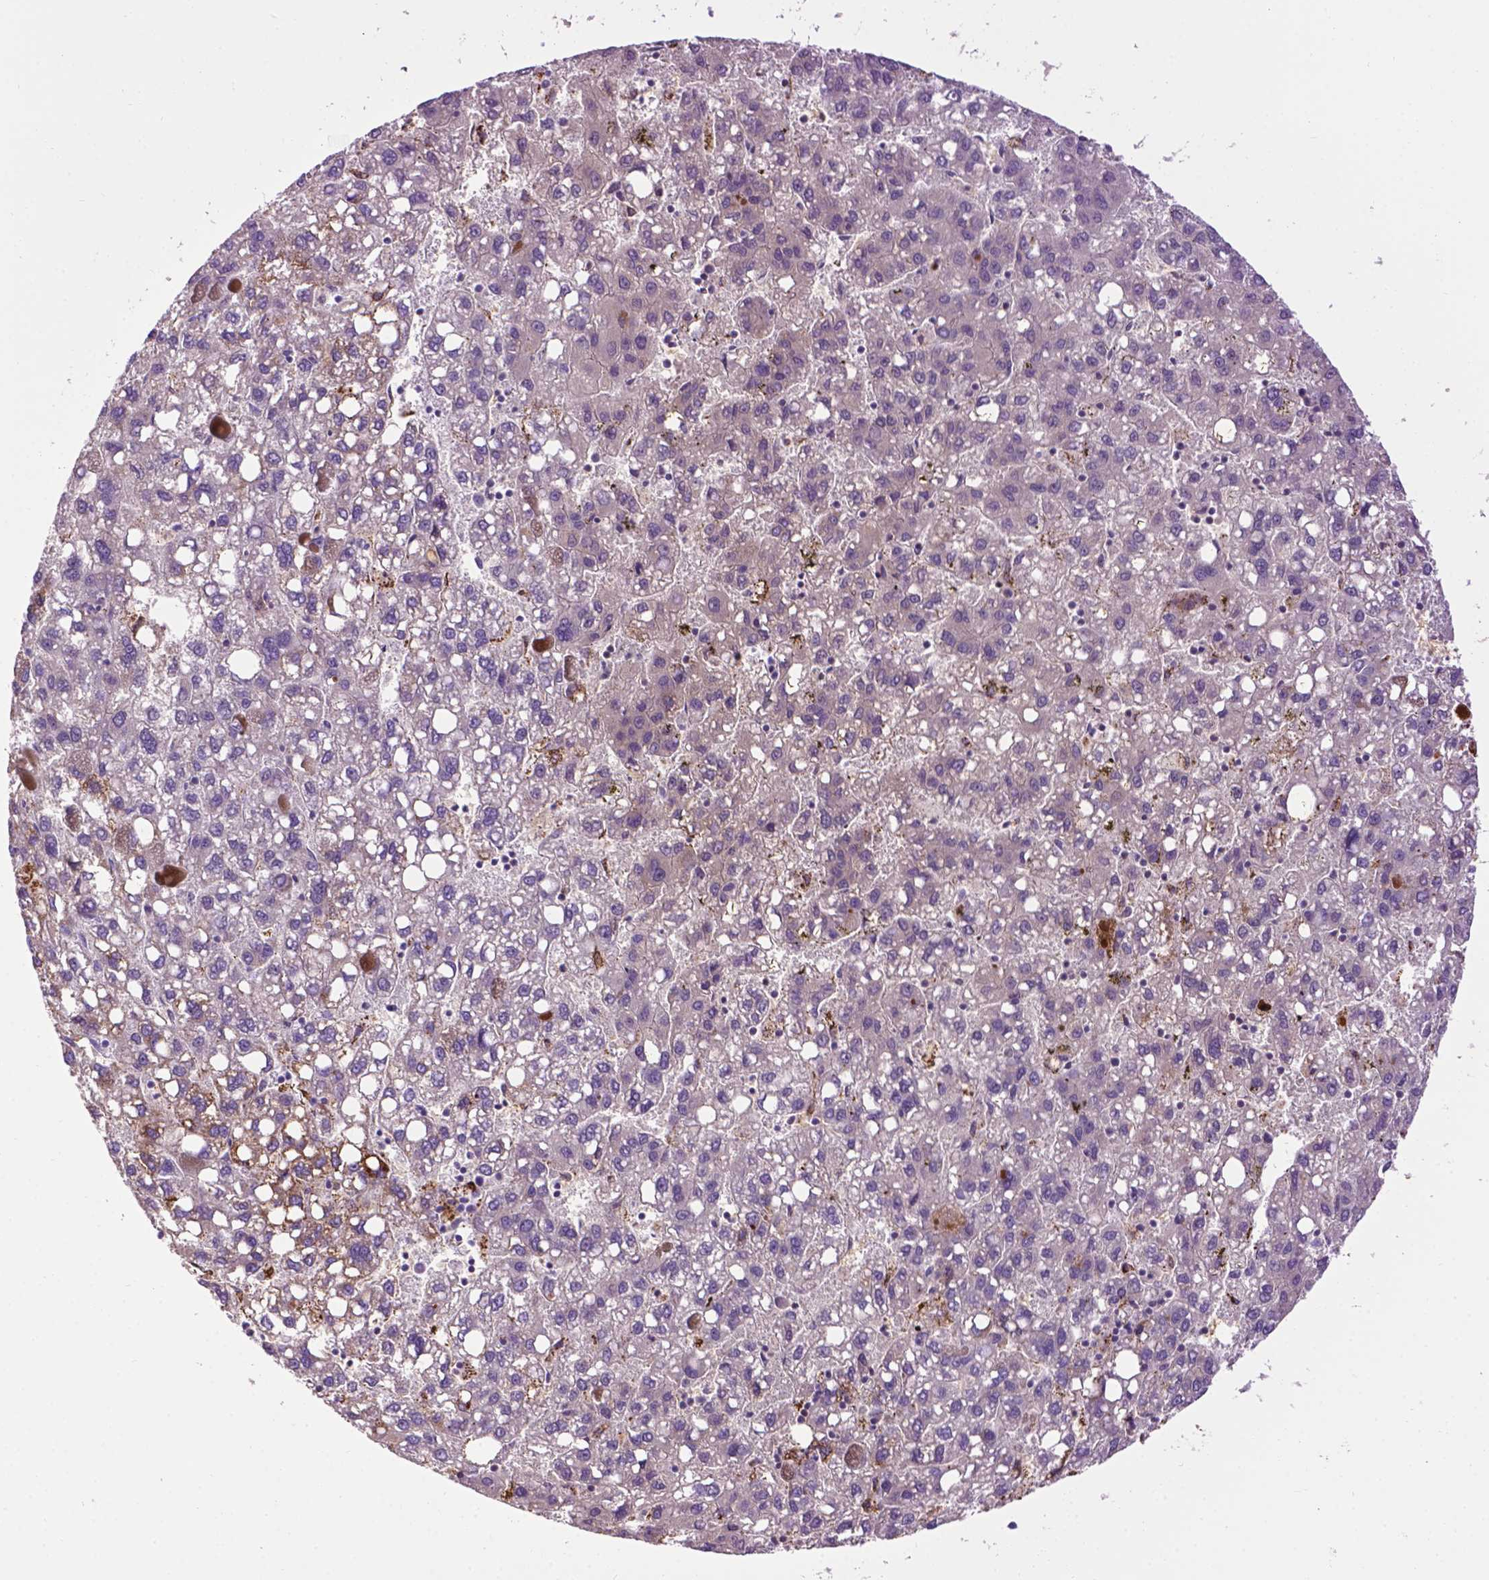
{"staining": {"intensity": "negative", "quantity": "none", "location": "none"}, "tissue": "liver cancer", "cell_type": "Tumor cells", "image_type": "cancer", "snomed": [{"axis": "morphology", "description": "Carcinoma, Hepatocellular, NOS"}, {"axis": "topography", "description": "Liver"}], "caption": "The immunohistochemistry histopathology image has no significant positivity in tumor cells of liver cancer (hepatocellular carcinoma) tissue. (Stains: DAB (3,3'-diaminobenzidine) IHC with hematoxylin counter stain, Microscopy: brightfield microscopy at high magnification).", "gene": "TMEM132E", "patient": {"sex": "female", "age": 82}}